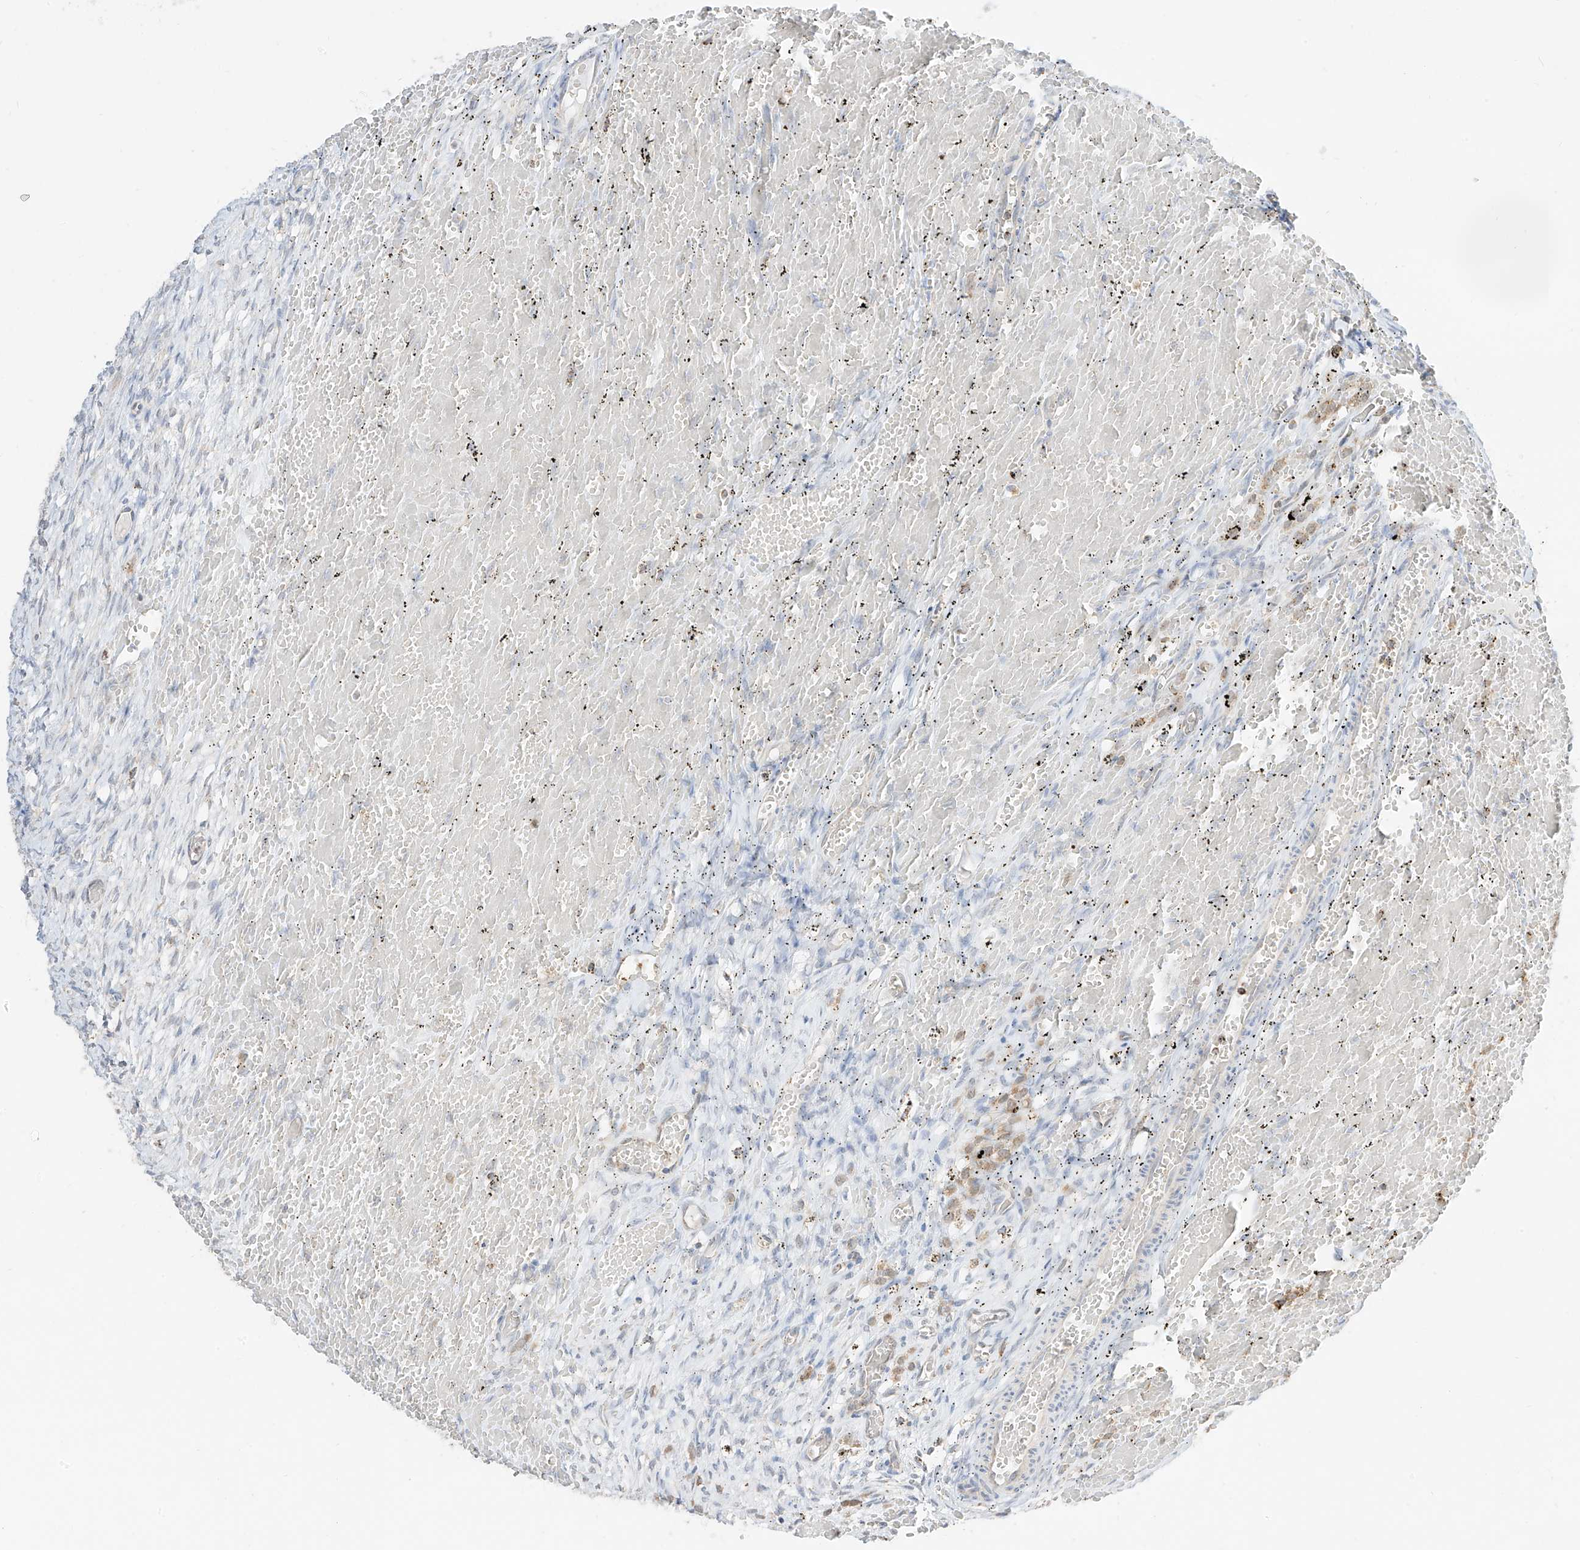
{"staining": {"intensity": "negative", "quantity": "none", "location": "none"}, "tissue": "ovary", "cell_type": "Ovarian stroma cells", "image_type": "normal", "snomed": [{"axis": "morphology", "description": "Adenocarcinoma, NOS"}, {"axis": "topography", "description": "Endometrium"}], "caption": "This photomicrograph is of unremarkable ovary stained with IHC to label a protein in brown with the nuclei are counter-stained blue. There is no expression in ovarian stroma cells.", "gene": "ETHE1", "patient": {"sex": "female", "age": 32}}